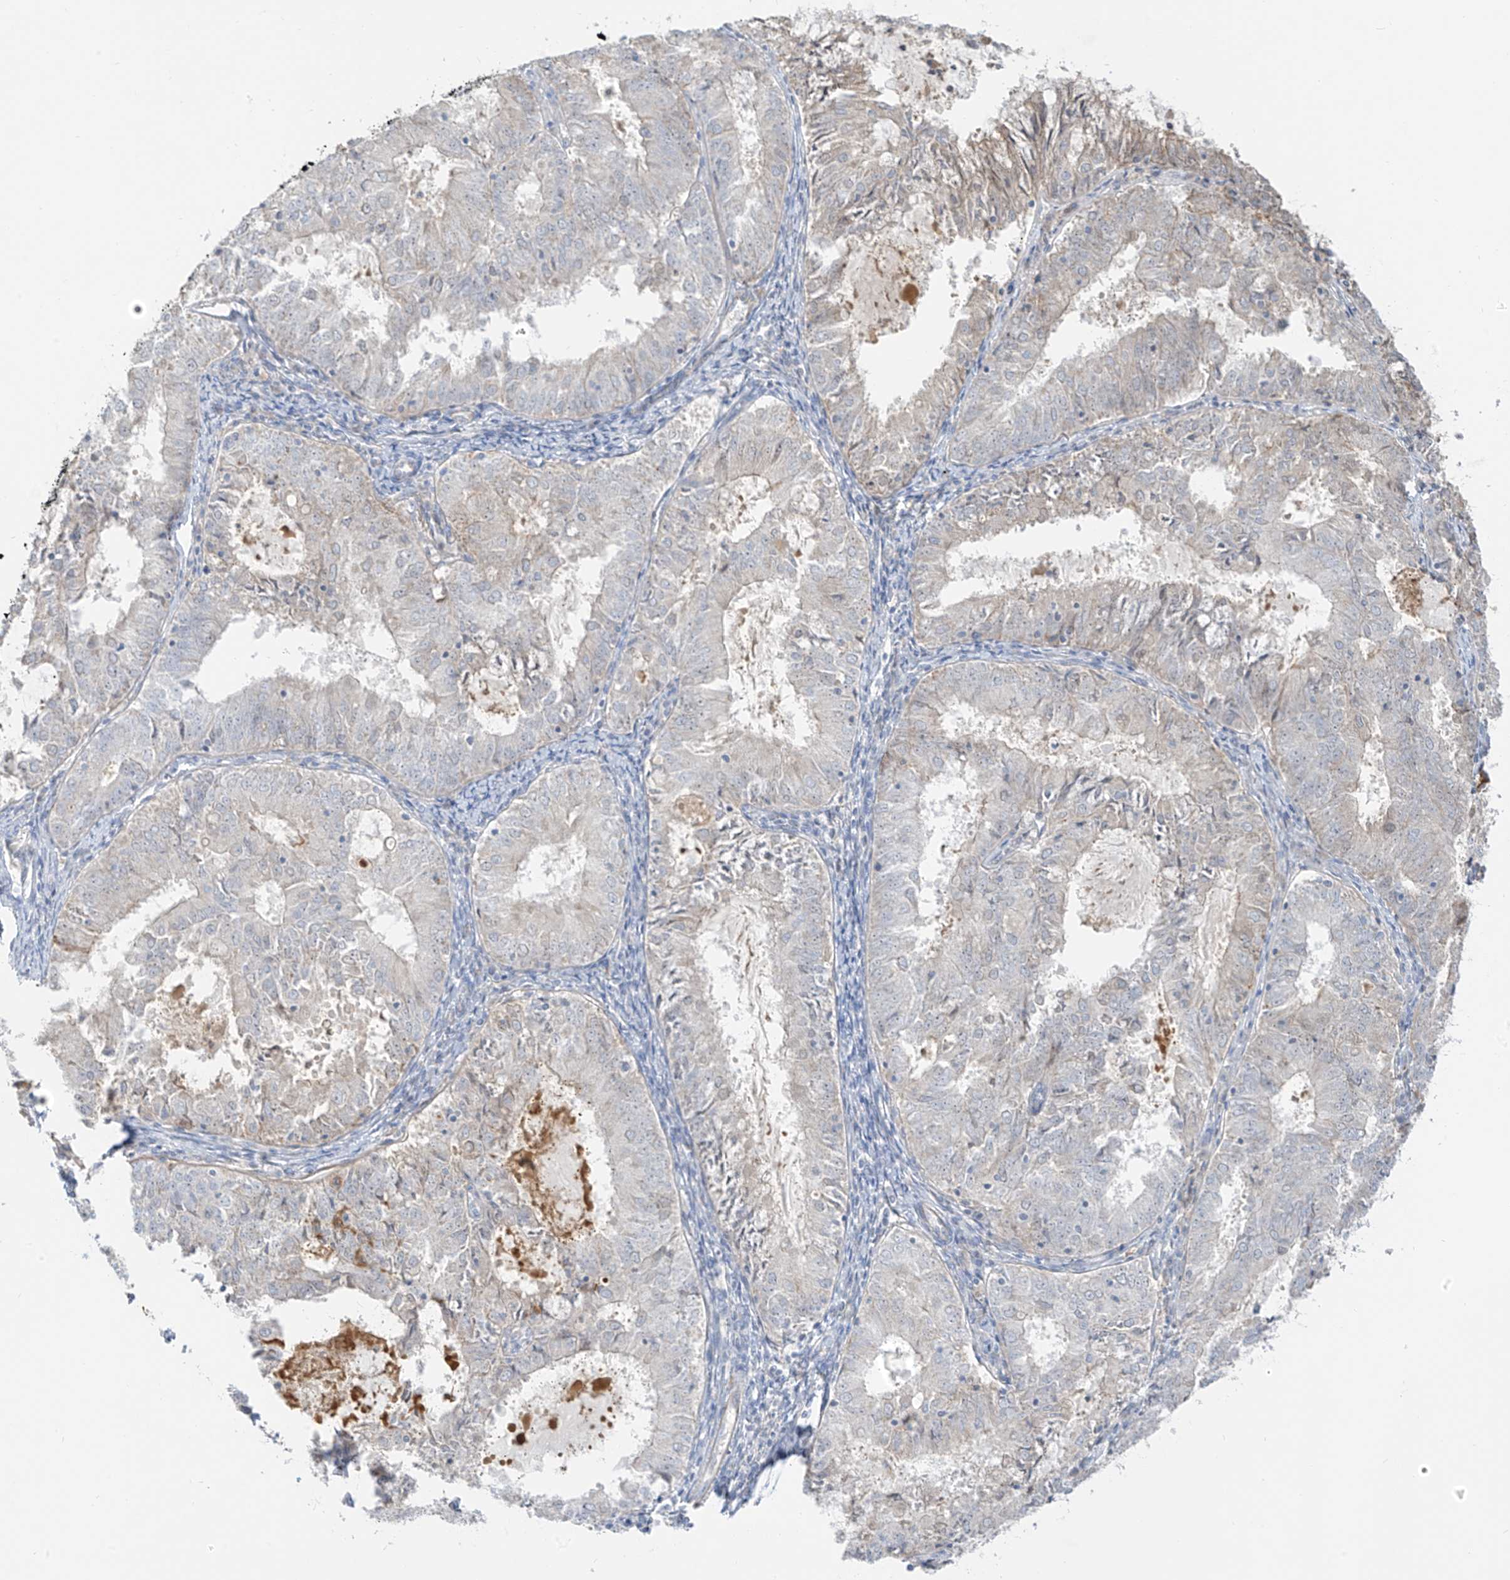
{"staining": {"intensity": "negative", "quantity": "none", "location": "none"}, "tissue": "endometrial cancer", "cell_type": "Tumor cells", "image_type": "cancer", "snomed": [{"axis": "morphology", "description": "Adenocarcinoma, NOS"}, {"axis": "topography", "description": "Endometrium"}], "caption": "Immunohistochemistry (IHC) micrograph of neoplastic tissue: human endometrial adenocarcinoma stained with DAB exhibits no significant protein staining in tumor cells.", "gene": "C2orf42", "patient": {"sex": "female", "age": 57}}